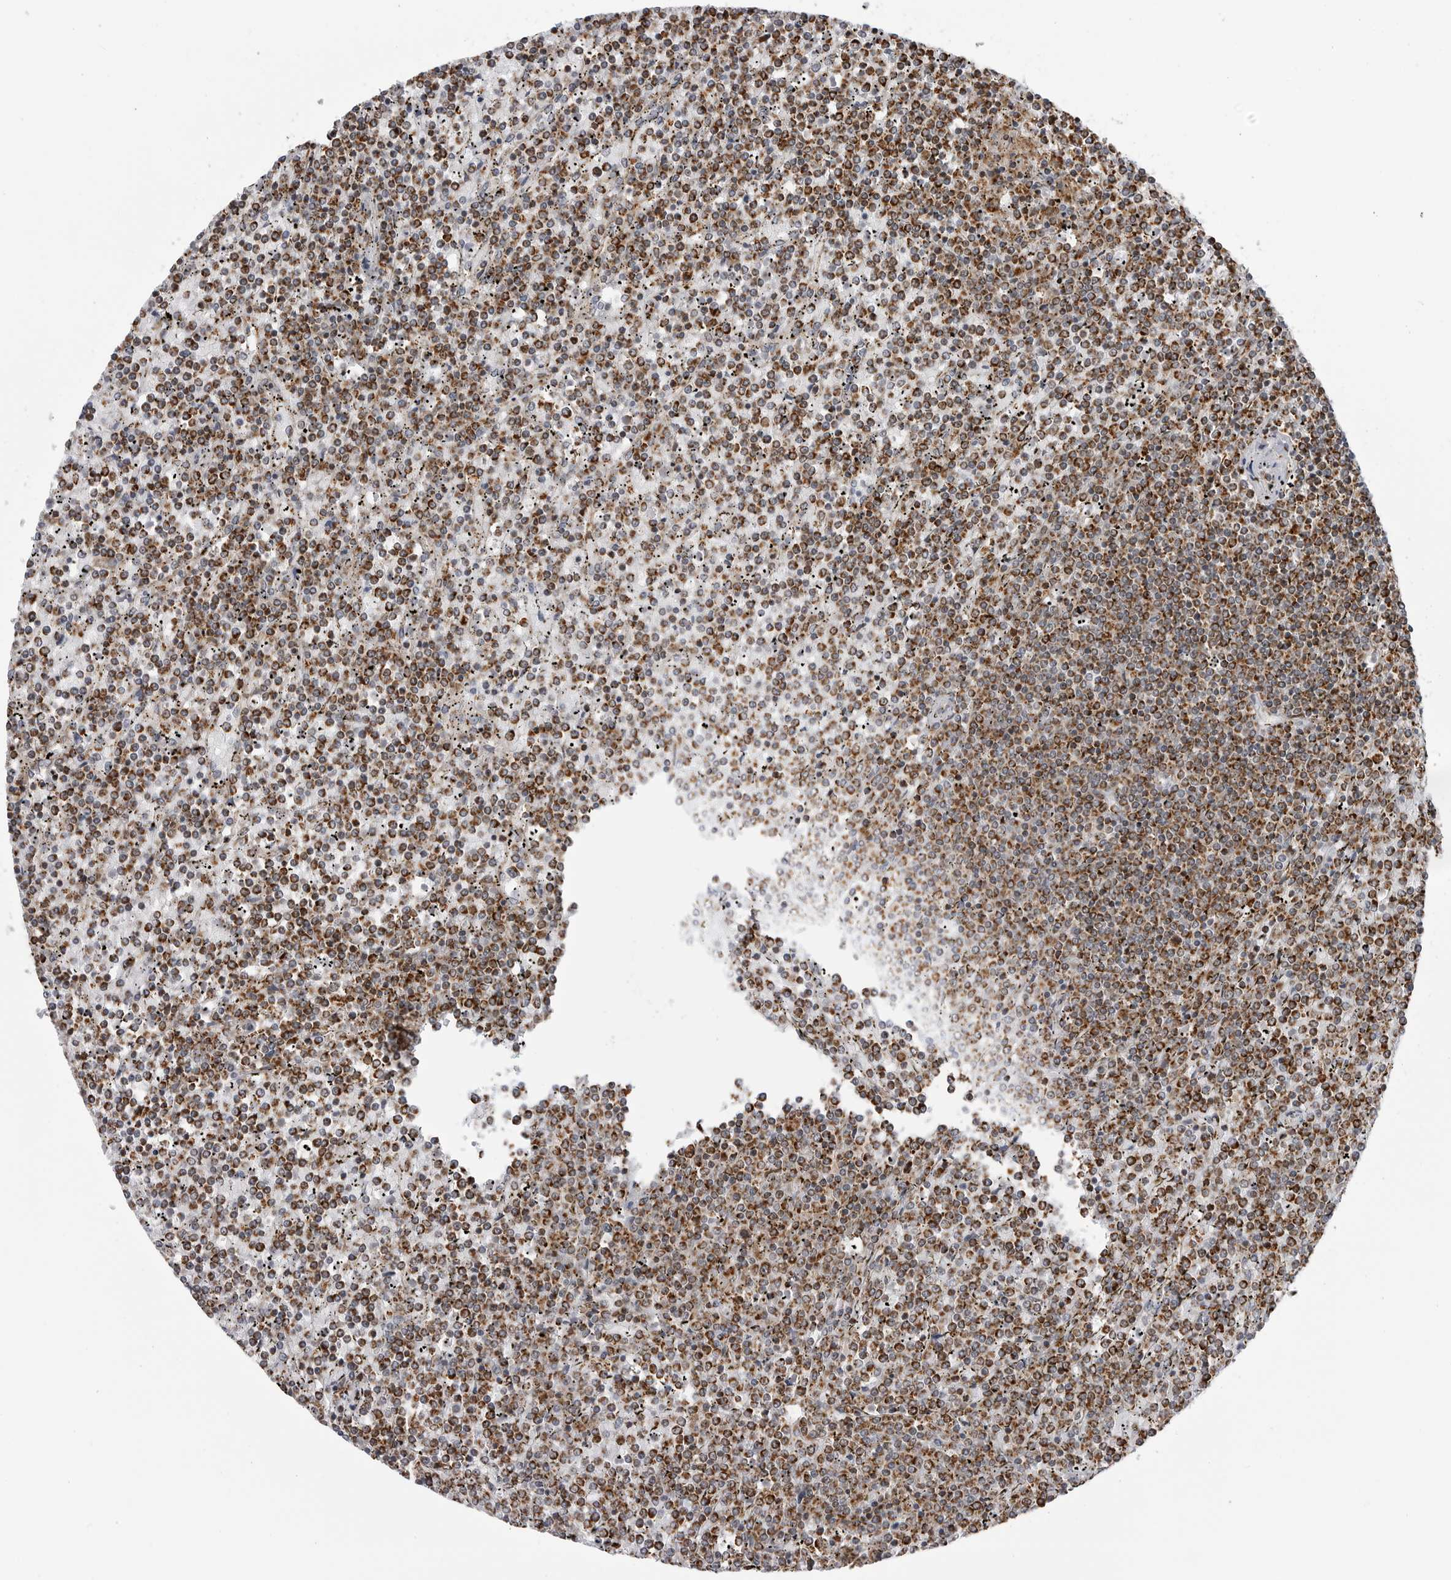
{"staining": {"intensity": "strong", "quantity": ">75%", "location": "cytoplasmic/membranous"}, "tissue": "lymphoma", "cell_type": "Tumor cells", "image_type": "cancer", "snomed": [{"axis": "morphology", "description": "Malignant lymphoma, non-Hodgkin's type, Low grade"}, {"axis": "topography", "description": "Spleen"}], "caption": "Brown immunohistochemical staining in malignant lymphoma, non-Hodgkin's type (low-grade) displays strong cytoplasmic/membranous positivity in approximately >75% of tumor cells.", "gene": "COX5A", "patient": {"sex": "female", "age": 19}}